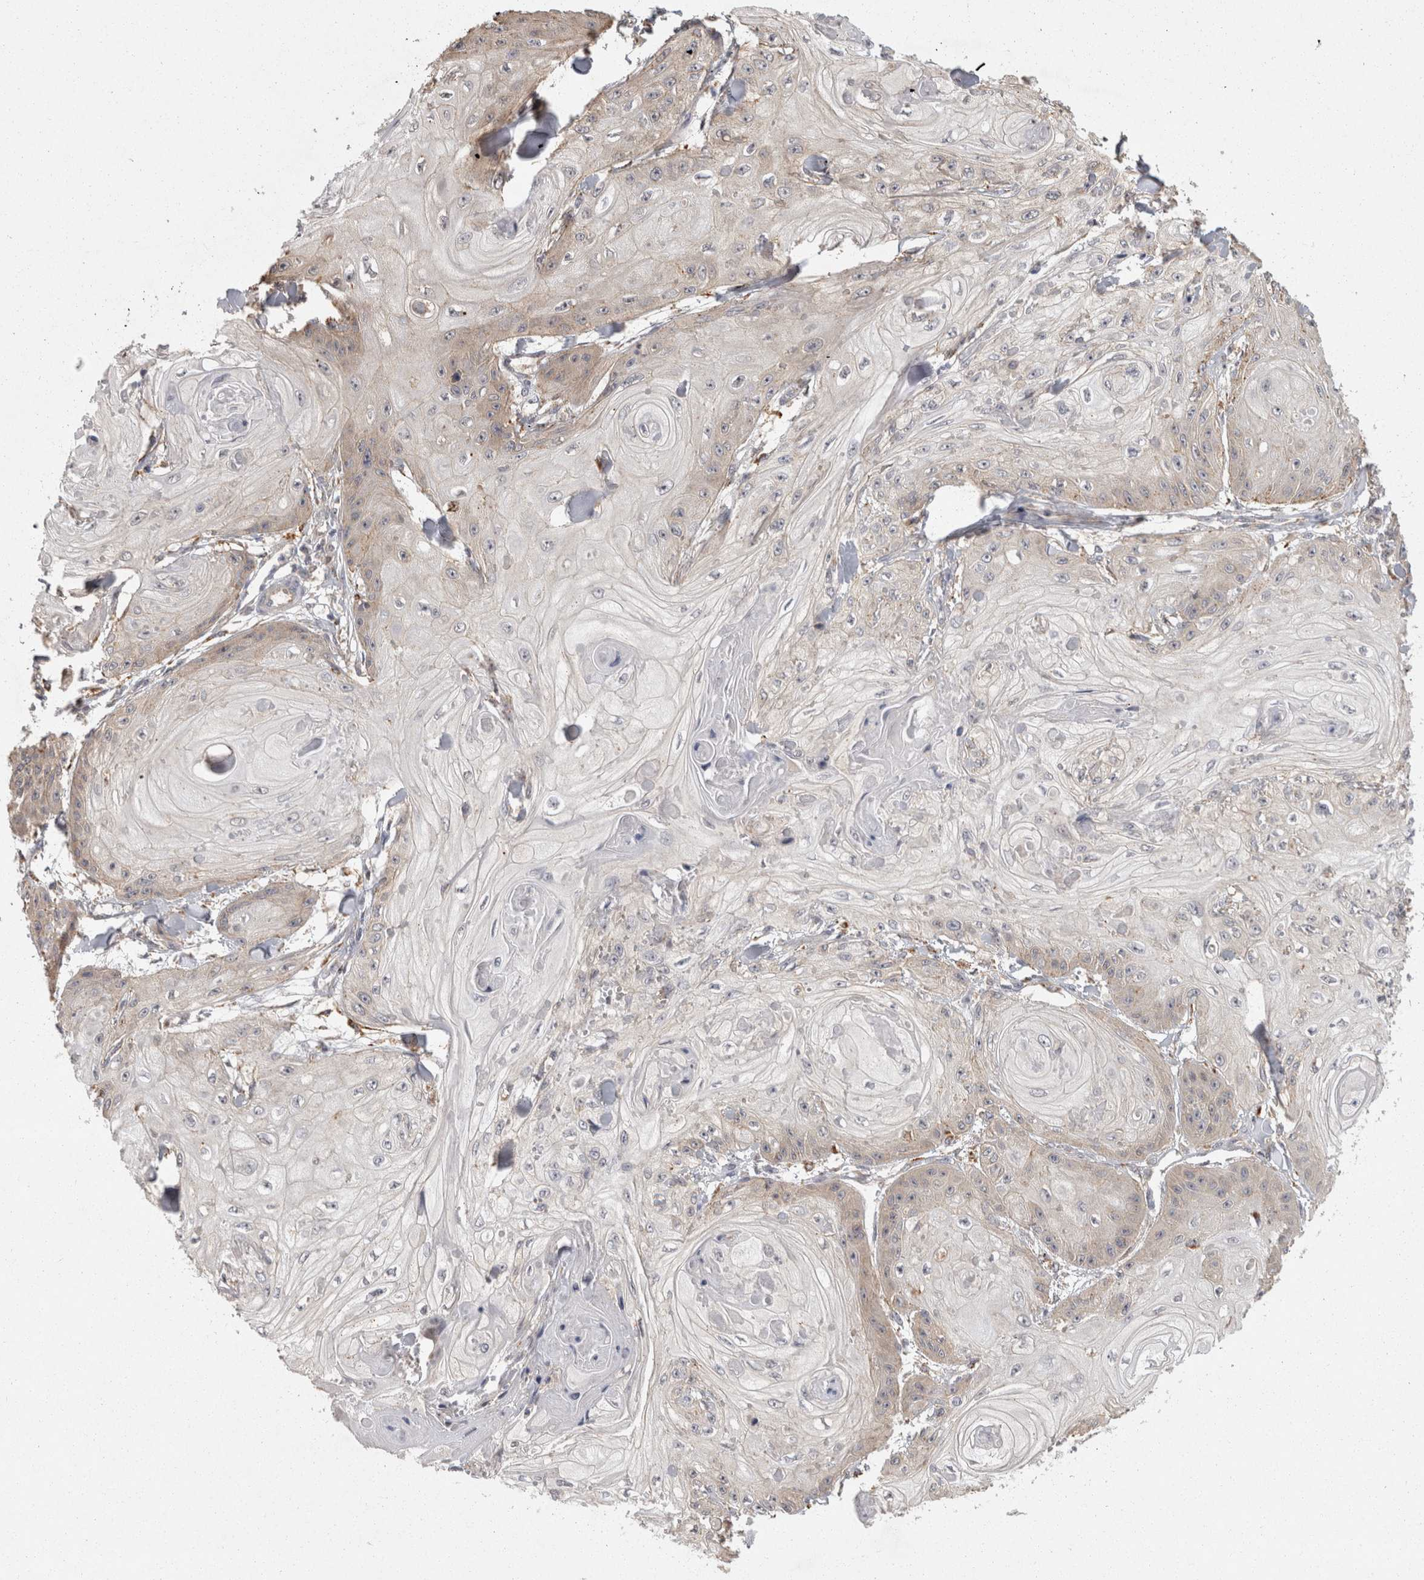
{"staining": {"intensity": "negative", "quantity": "none", "location": "none"}, "tissue": "skin cancer", "cell_type": "Tumor cells", "image_type": "cancer", "snomed": [{"axis": "morphology", "description": "Squamous cell carcinoma, NOS"}, {"axis": "topography", "description": "Skin"}], "caption": "Tumor cells show no significant protein positivity in squamous cell carcinoma (skin).", "gene": "ACAT2", "patient": {"sex": "male", "age": 74}}